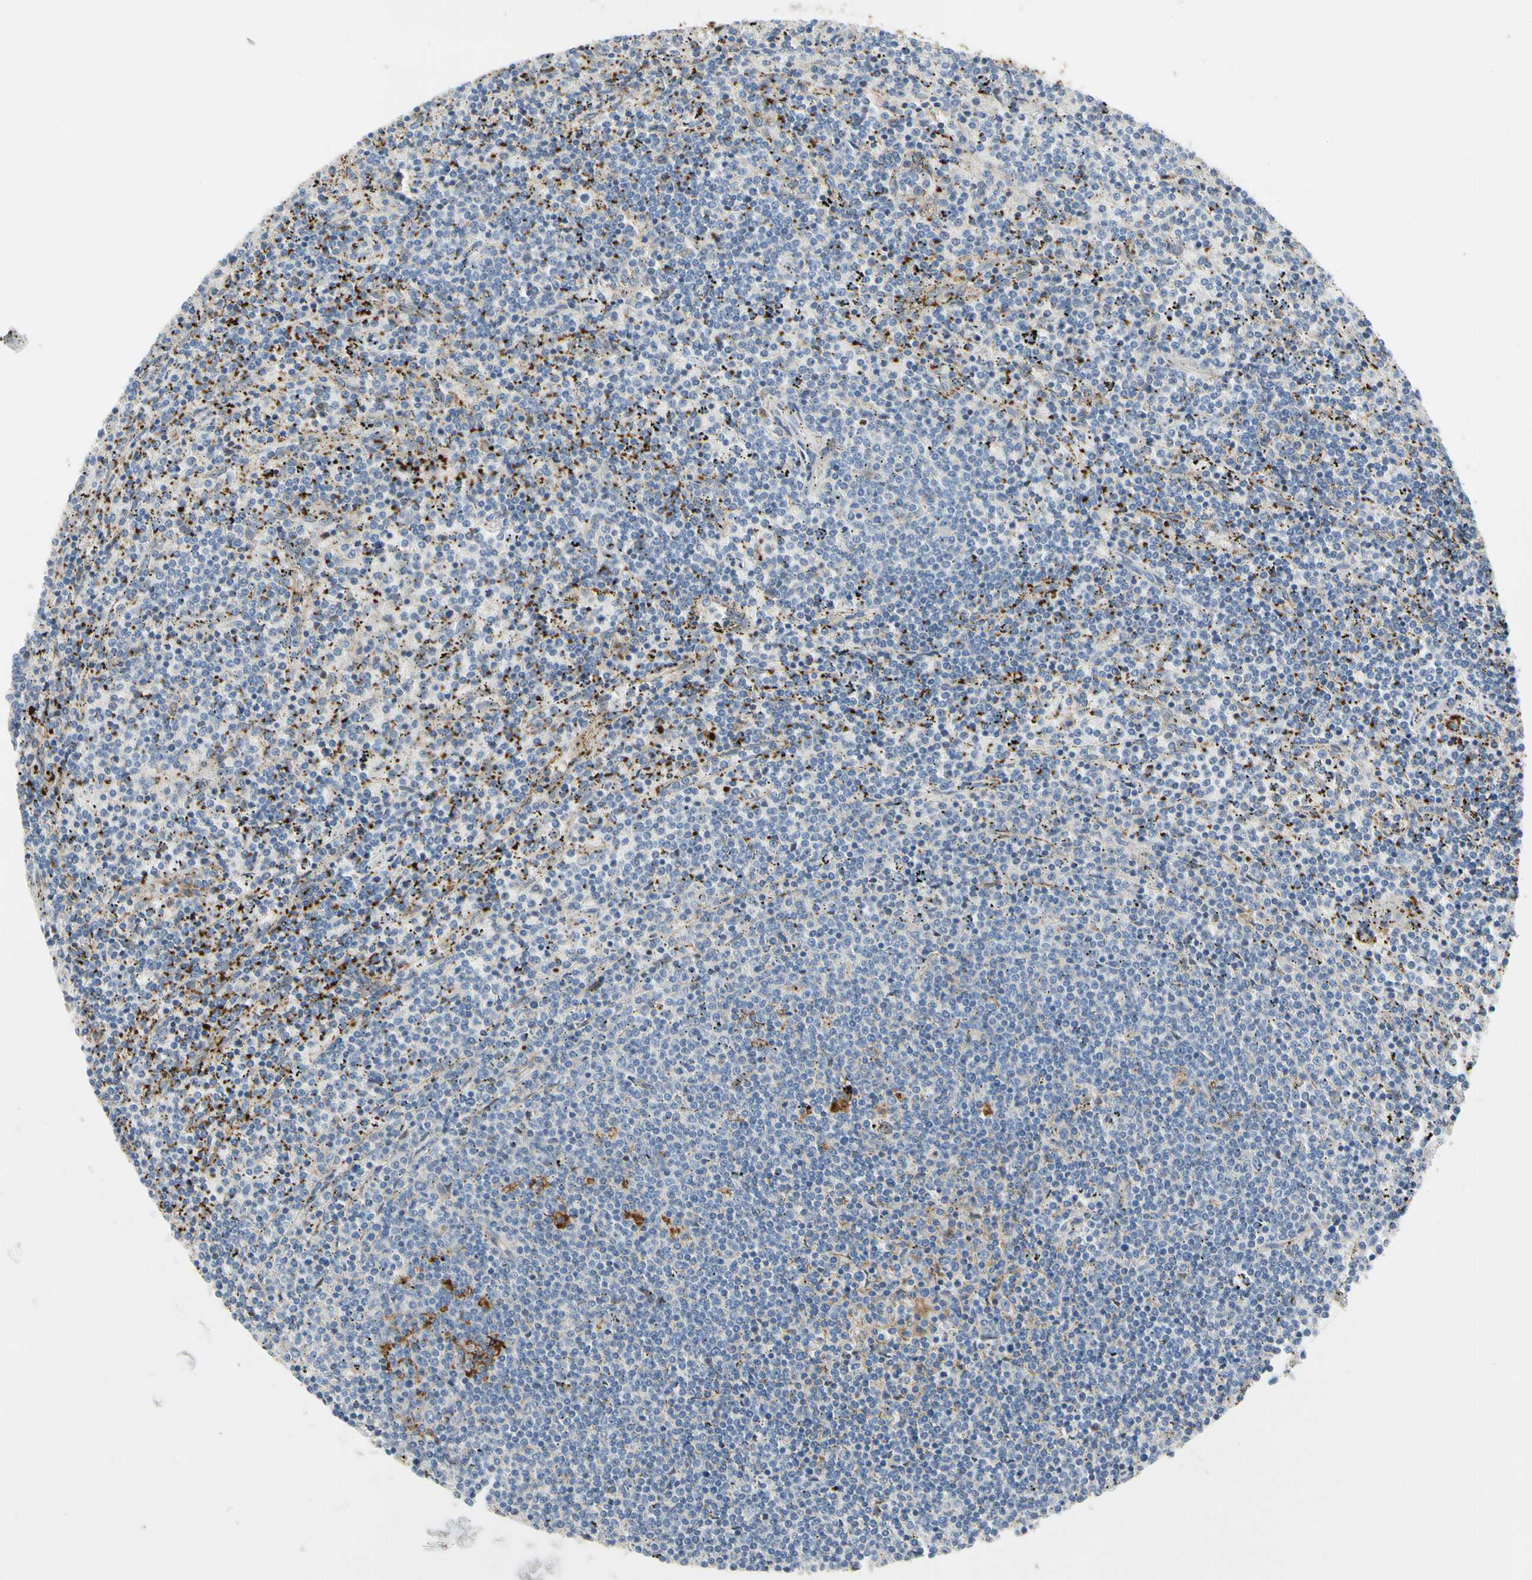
{"staining": {"intensity": "negative", "quantity": "none", "location": "none"}, "tissue": "lymphoma", "cell_type": "Tumor cells", "image_type": "cancer", "snomed": [{"axis": "morphology", "description": "Malignant lymphoma, non-Hodgkin's type, Low grade"}, {"axis": "topography", "description": "Spleen"}], "caption": "Immunohistochemical staining of human lymphoma exhibits no significant staining in tumor cells.", "gene": "FGB", "patient": {"sex": "female", "age": 50}}